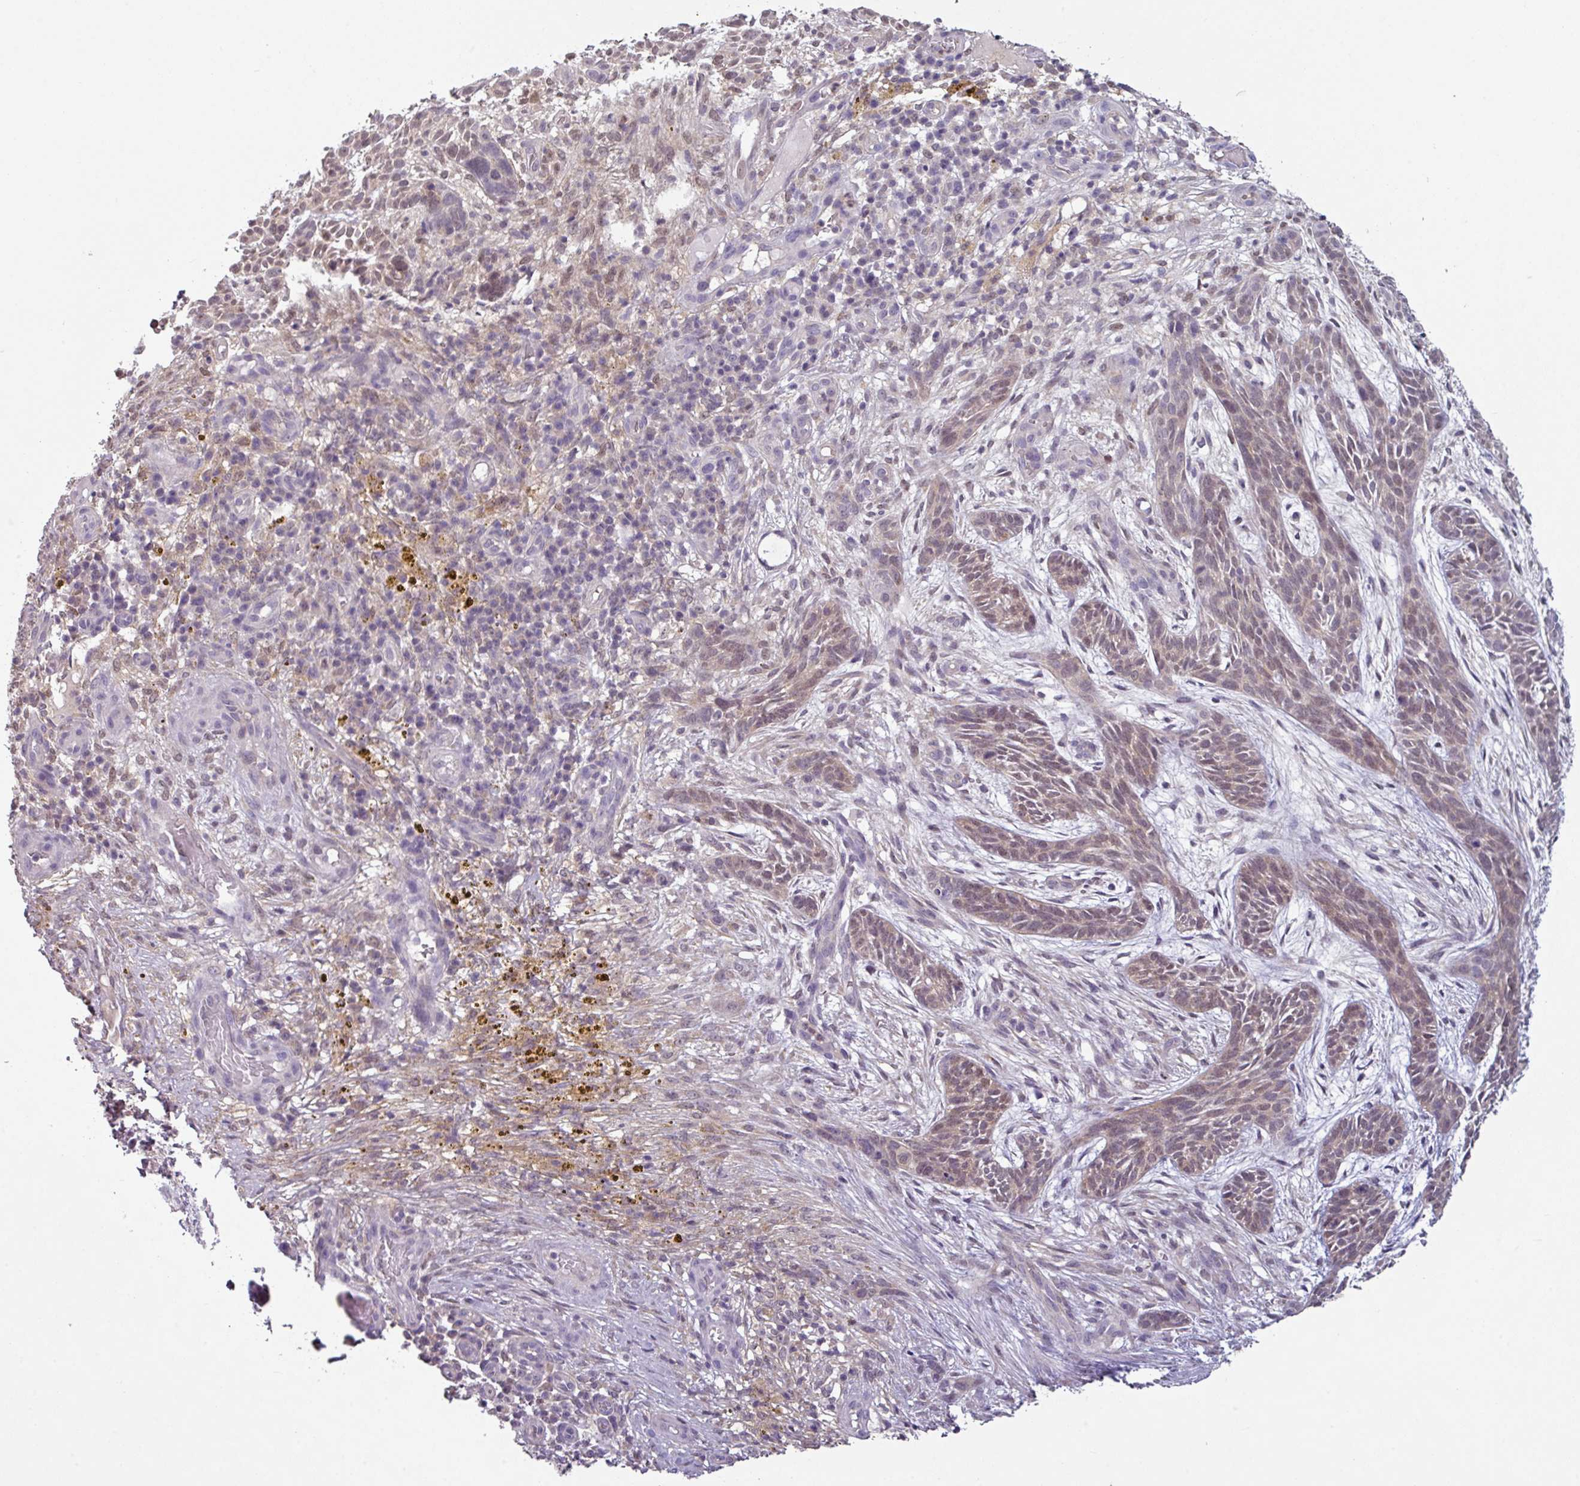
{"staining": {"intensity": "weak", "quantity": "25%-75%", "location": "cytoplasmic/membranous,nuclear"}, "tissue": "skin cancer", "cell_type": "Tumor cells", "image_type": "cancer", "snomed": [{"axis": "morphology", "description": "Basal cell carcinoma"}, {"axis": "topography", "description": "Skin"}], "caption": "This photomicrograph reveals skin basal cell carcinoma stained with immunohistochemistry (IHC) to label a protein in brown. The cytoplasmic/membranous and nuclear of tumor cells show weak positivity for the protein. Nuclei are counter-stained blue.", "gene": "TTLL12", "patient": {"sex": "male", "age": 89}}